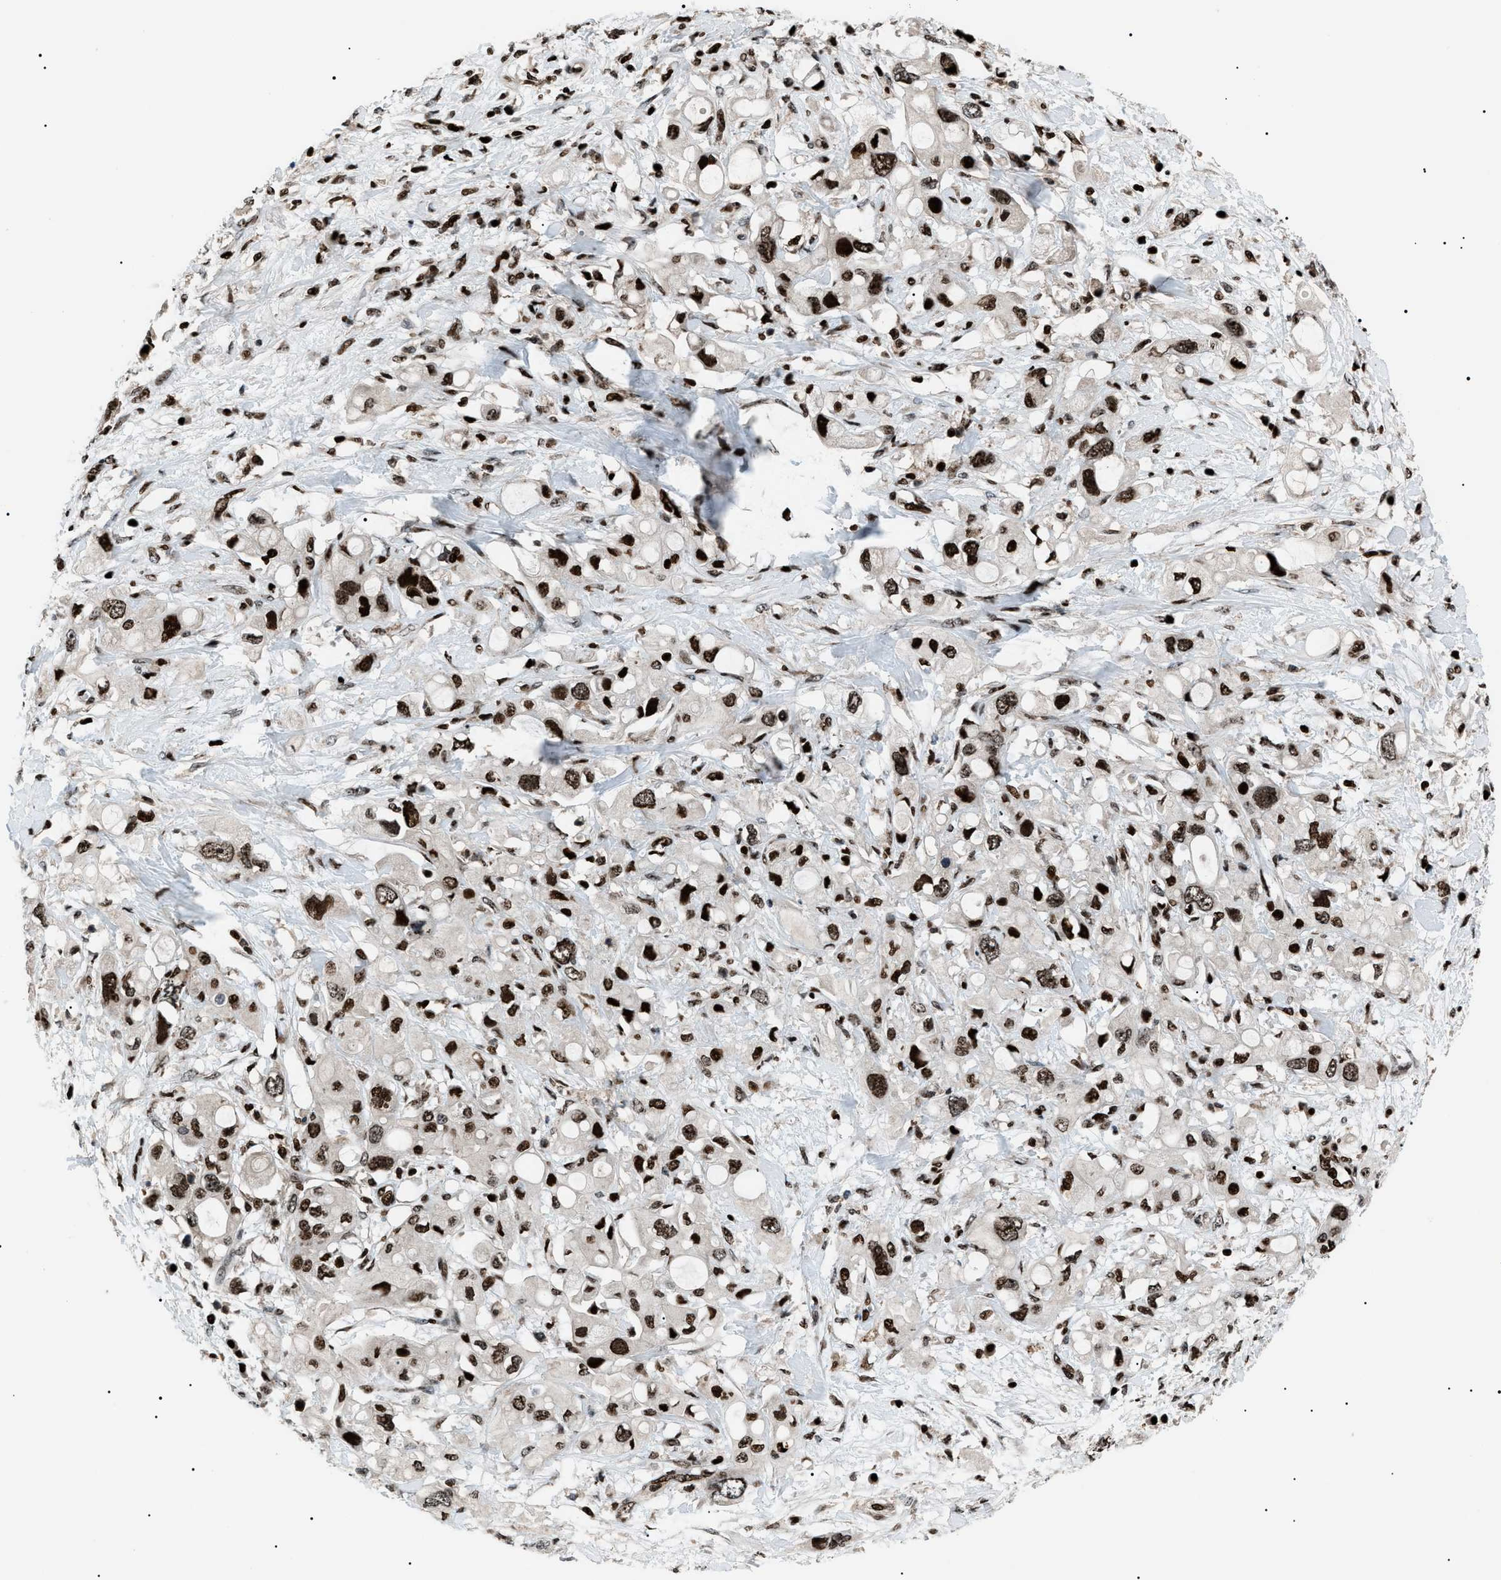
{"staining": {"intensity": "strong", "quantity": ">75%", "location": "nuclear"}, "tissue": "pancreatic cancer", "cell_type": "Tumor cells", "image_type": "cancer", "snomed": [{"axis": "morphology", "description": "Adenocarcinoma, NOS"}, {"axis": "topography", "description": "Pancreas"}], "caption": "Protein staining demonstrates strong nuclear expression in about >75% of tumor cells in pancreatic cancer (adenocarcinoma).", "gene": "PRKX", "patient": {"sex": "female", "age": 56}}